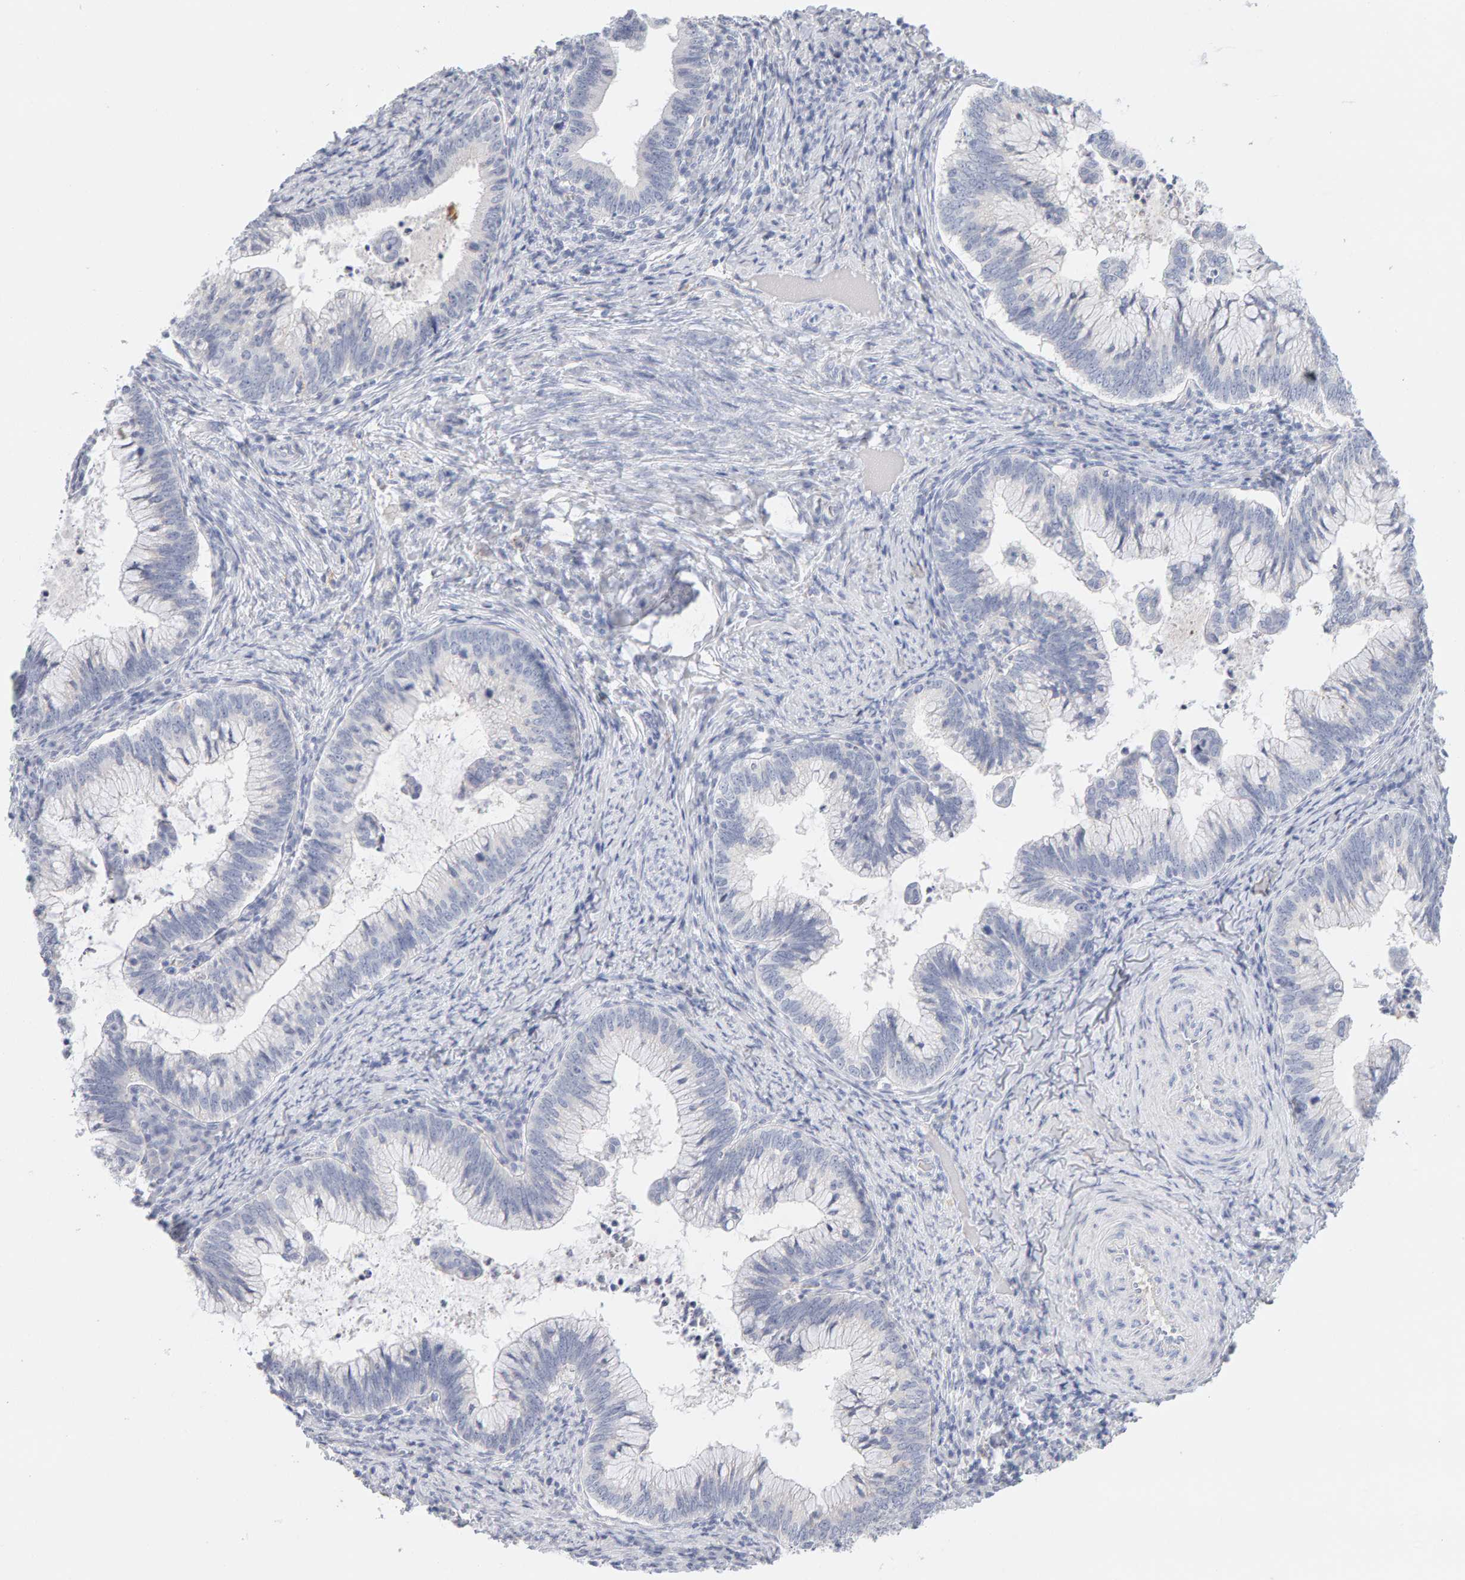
{"staining": {"intensity": "negative", "quantity": "none", "location": "none"}, "tissue": "cervical cancer", "cell_type": "Tumor cells", "image_type": "cancer", "snomed": [{"axis": "morphology", "description": "Adenocarcinoma, NOS"}, {"axis": "topography", "description": "Cervix"}], "caption": "This is a photomicrograph of immunohistochemistry staining of adenocarcinoma (cervical), which shows no positivity in tumor cells. (Stains: DAB (3,3'-diaminobenzidine) immunohistochemistry (IHC) with hematoxylin counter stain, Microscopy: brightfield microscopy at high magnification).", "gene": "METRNL", "patient": {"sex": "female", "age": 36}}